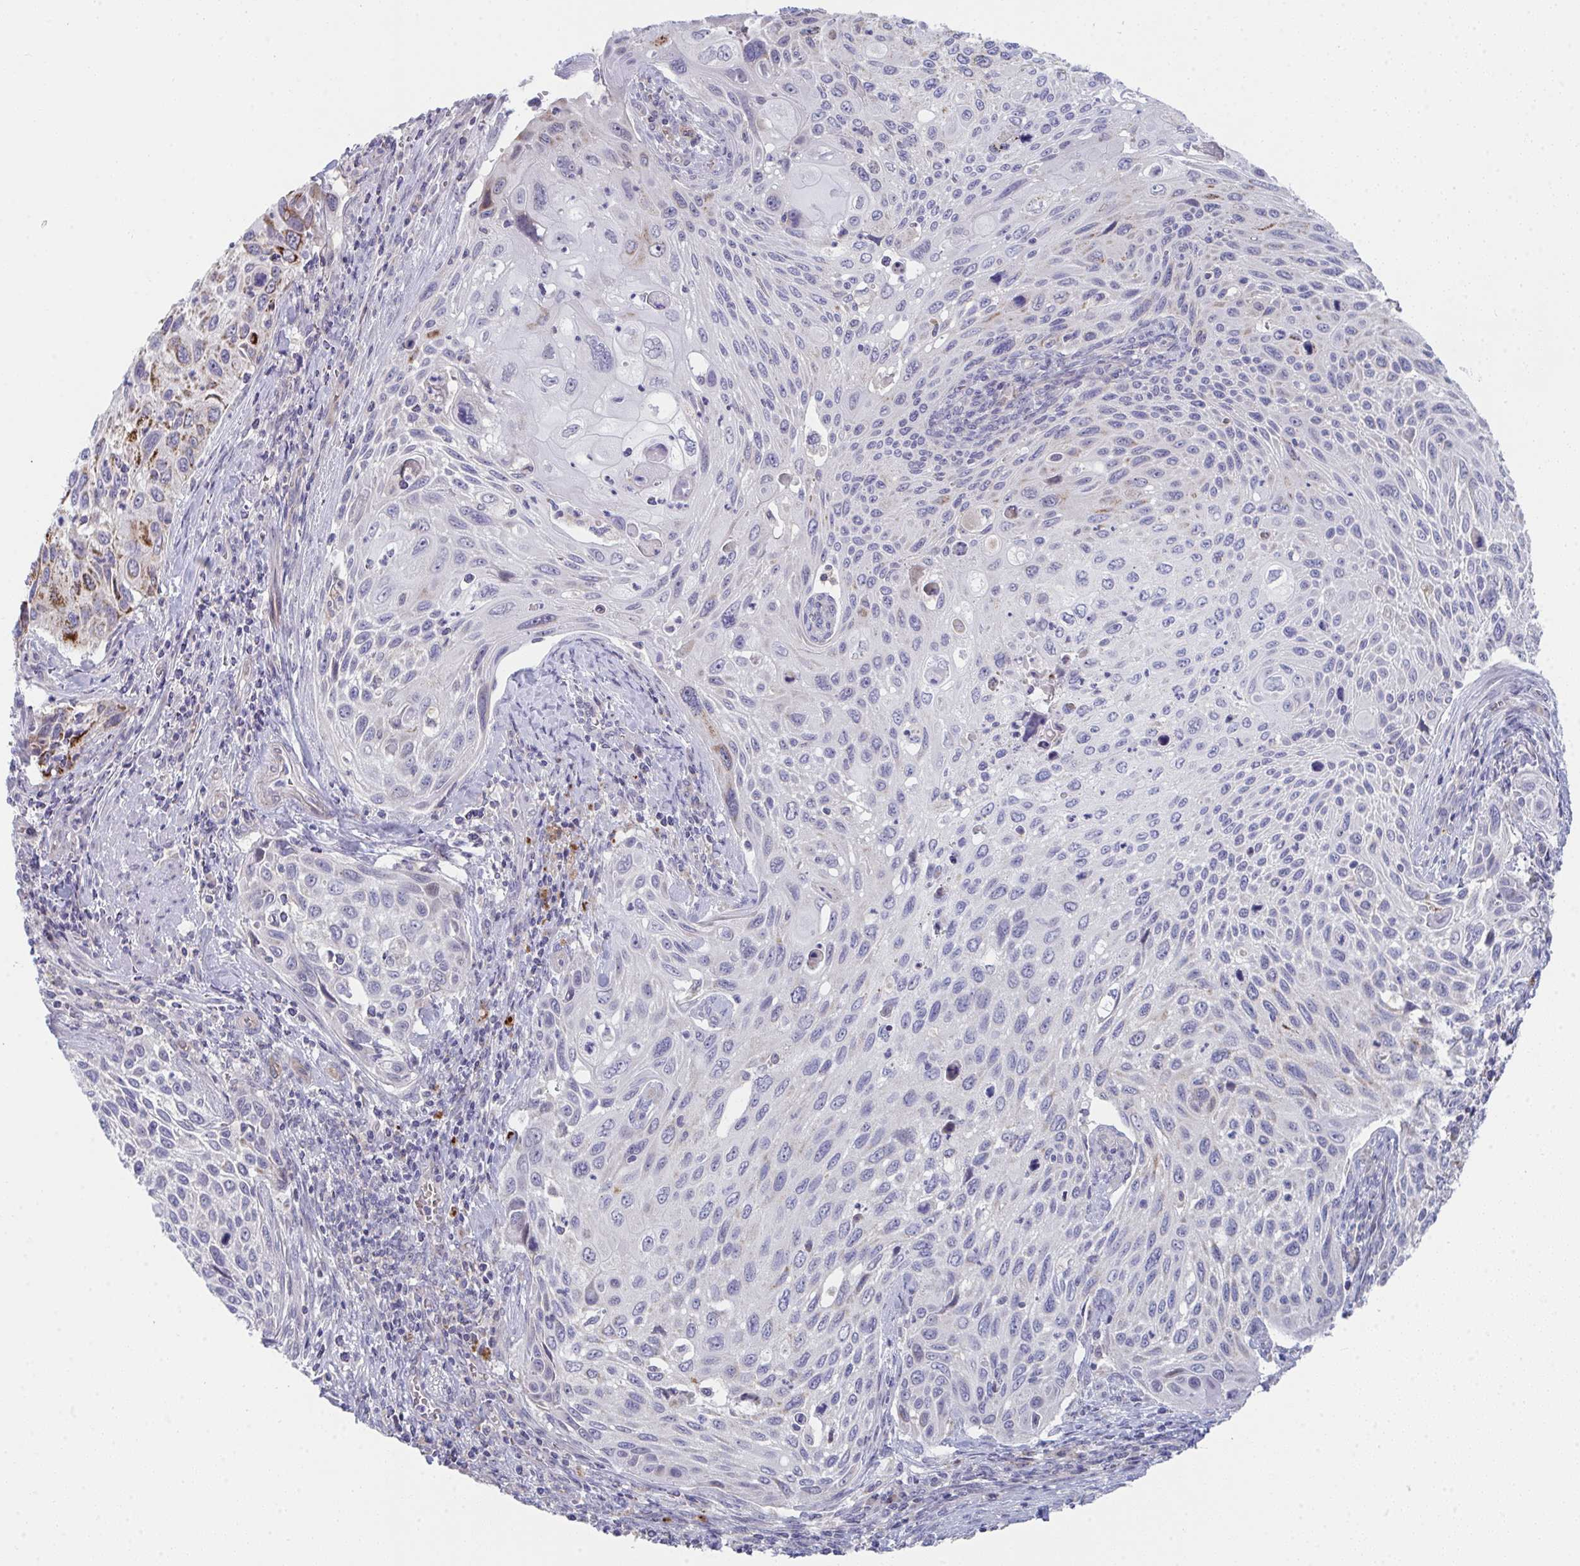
{"staining": {"intensity": "strong", "quantity": "<25%", "location": "cytoplasmic/membranous"}, "tissue": "cervical cancer", "cell_type": "Tumor cells", "image_type": "cancer", "snomed": [{"axis": "morphology", "description": "Squamous cell carcinoma, NOS"}, {"axis": "topography", "description": "Cervix"}], "caption": "Immunohistochemical staining of human squamous cell carcinoma (cervical) displays medium levels of strong cytoplasmic/membranous staining in about <25% of tumor cells.", "gene": "VWDE", "patient": {"sex": "female", "age": 70}}